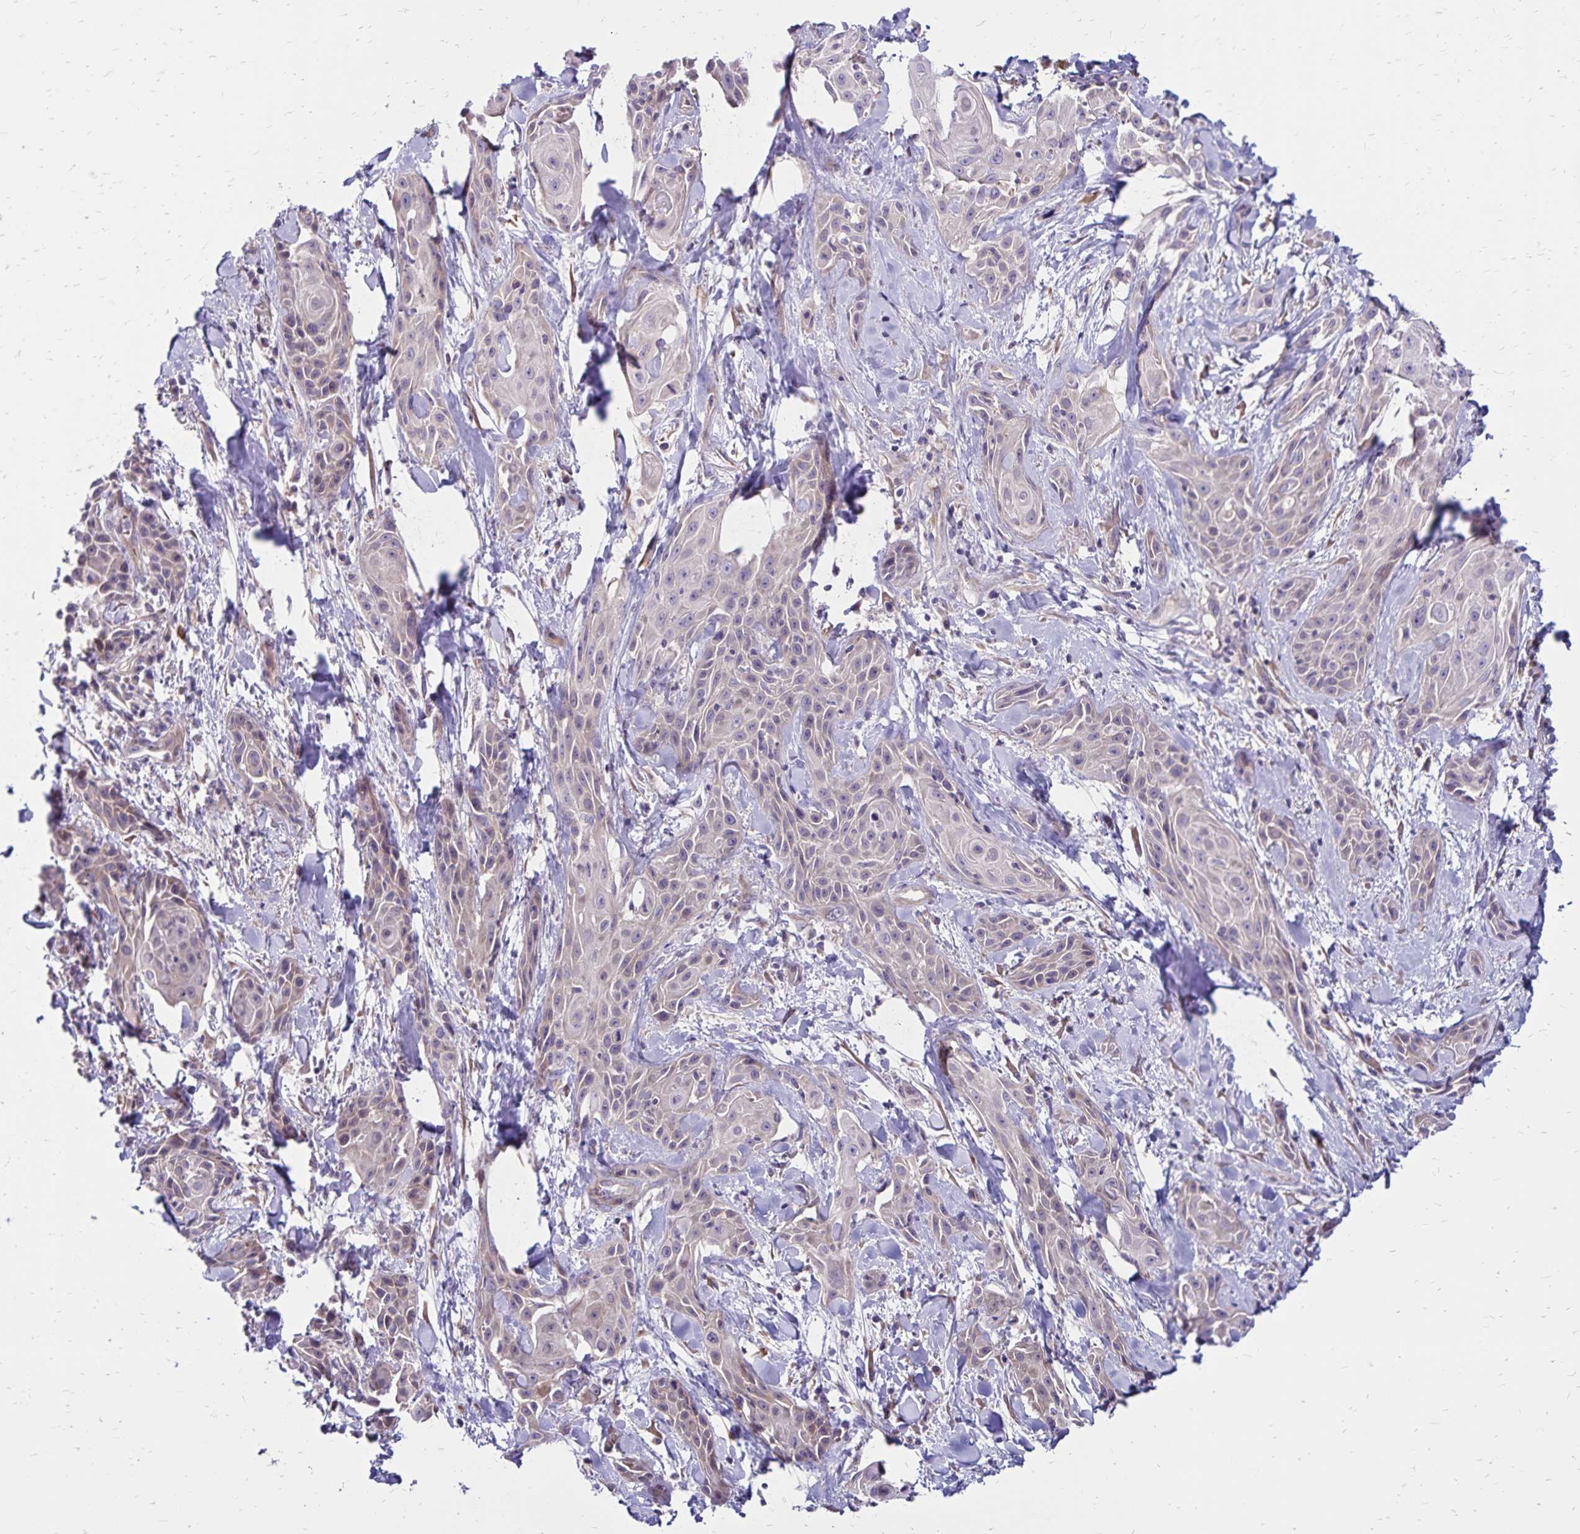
{"staining": {"intensity": "negative", "quantity": "none", "location": "none"}, "tissue": "skin cancer", "cell_type": "Tumor cells", "image_type": "cancer", "snomed": [{"axis": "morphology", "description": "Squamous cell carcinoma, NOS"}, {"axis": "topography", "description": "Skin"}, {"axis": "topography", "description": "Anal"}], "caption": "Tumor cells are negative for protein expression in human skin cancer (squamous cell carcinoma).", "gene": "FSD1", "patient": {"sex": "male", "age": 64}}